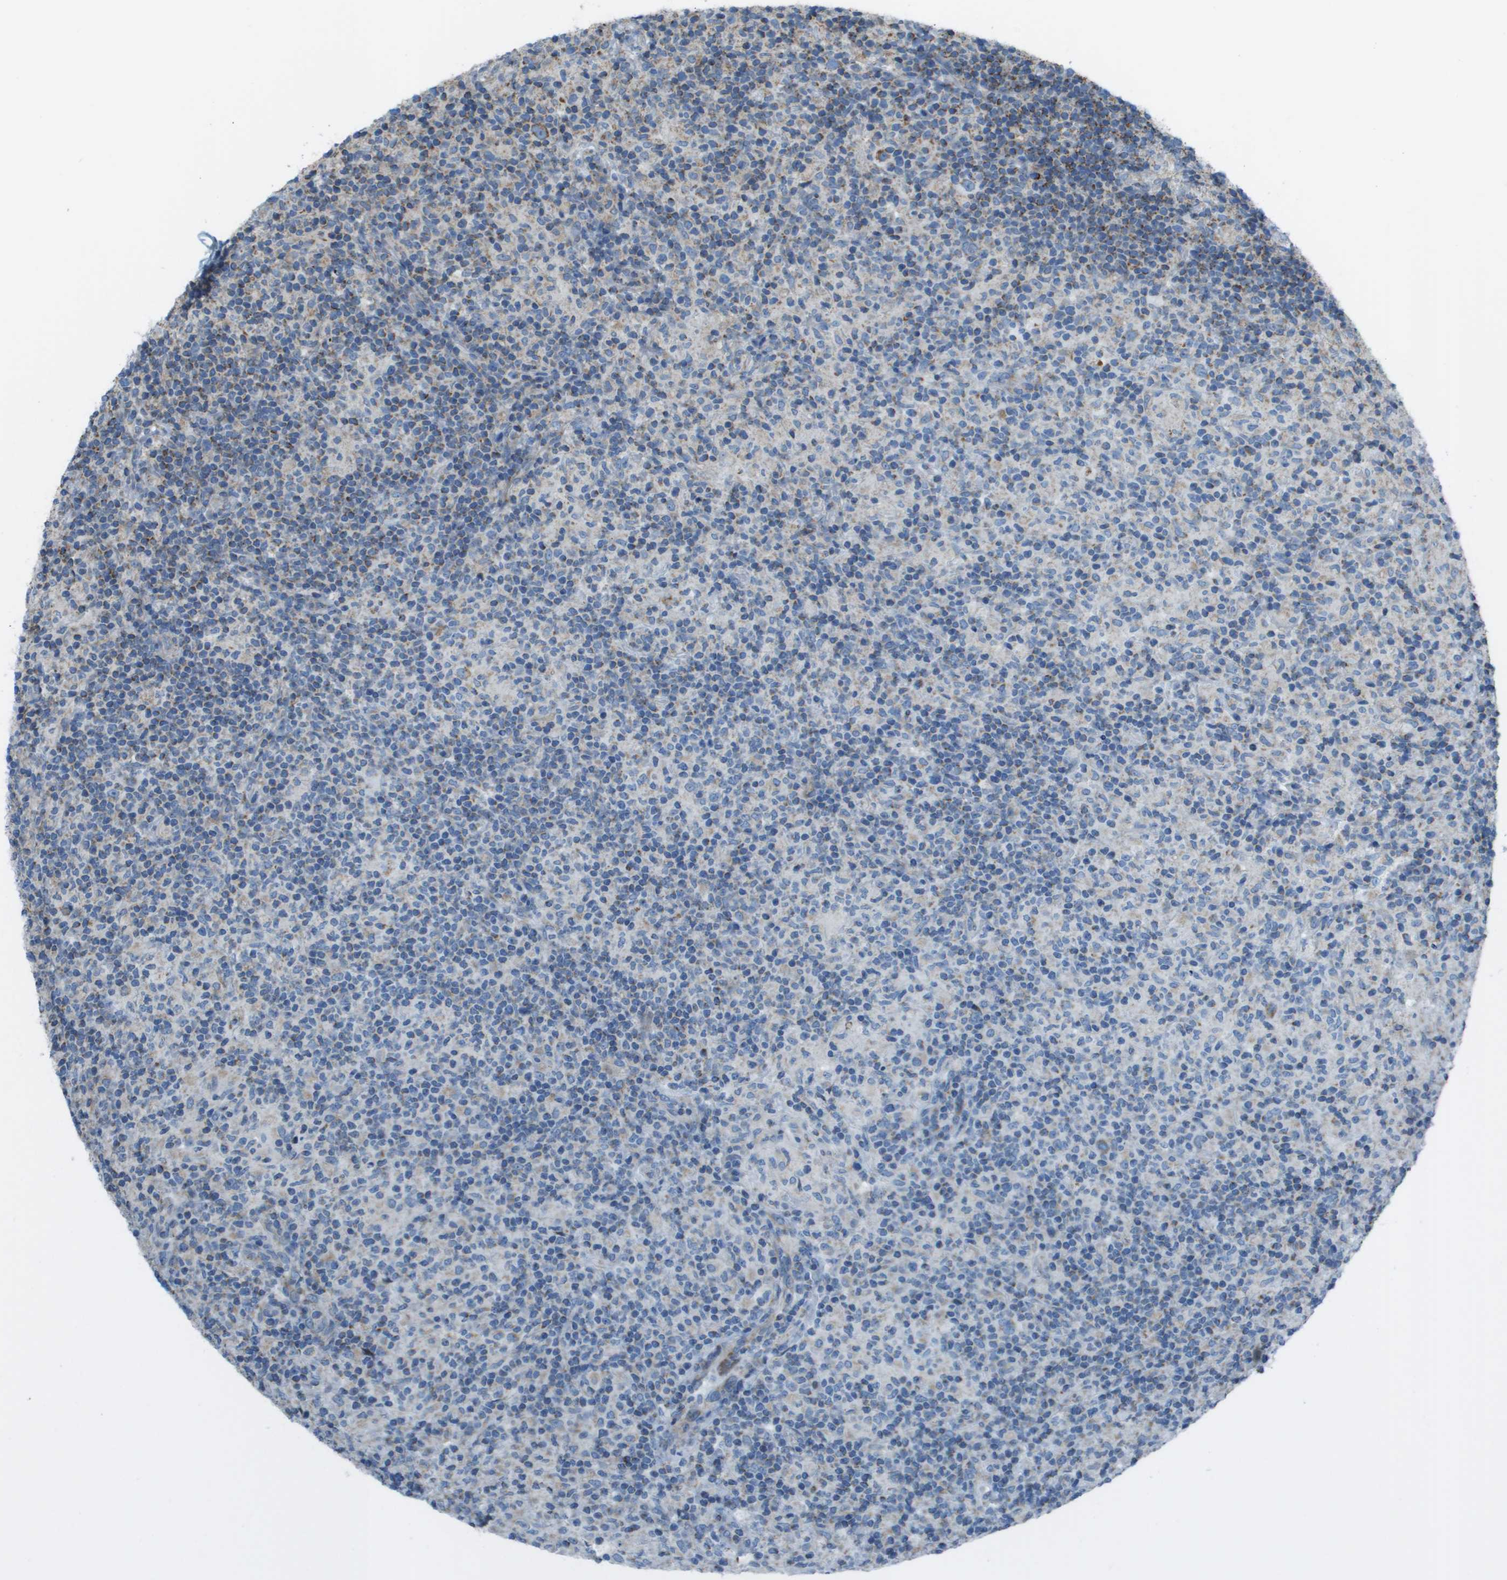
{"staining": {"intensity": "weak", "quantity": "<25%", "location": "cytoplasmic/membranous"}, "tissue": "lymphoma", "cell_type": "Tumor cells", "image_type": "cancer", "snomed": [{"axis": "morphology", "description": "Hodgkin's disease, NOS"}, {"axis": "topography", "description": "Lymph node"}], "caption": "Histopathology image shows no protein staining in tumor cells of lymphoma tissue.", "gene": "MGAT3", "patient": {"sex": "male", "age": 70}}